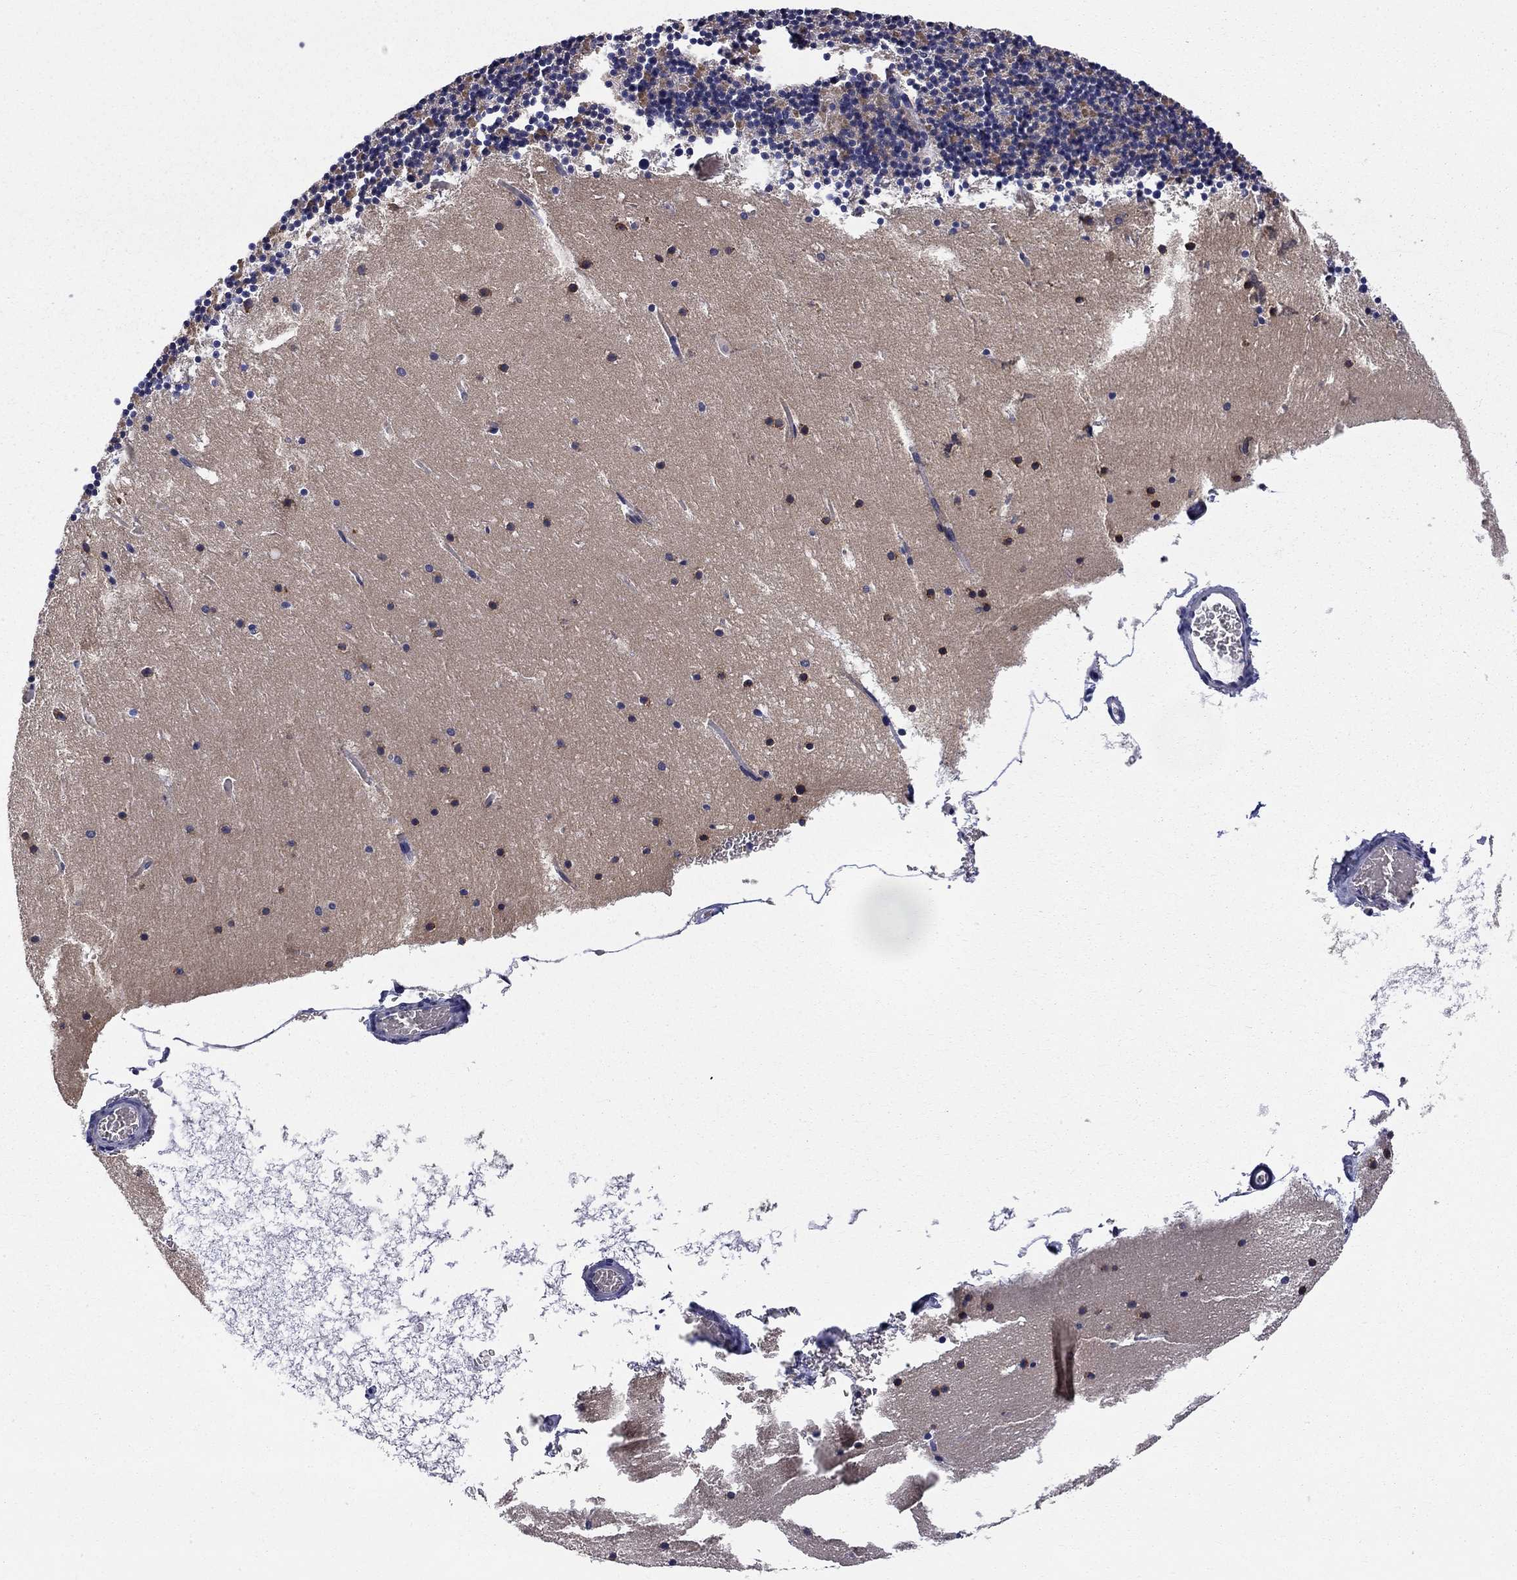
{"staining": {"intensity": "strong", "quantity": "<25%", "location": "cytoplasmic/membranous"}, "tissue": "cerebellum", "cell_type": "Cells in granular layer", "image_type": "normal", "snomed": [{"axis": "morphology", "description": "Normal tissue, NOS"}, {"axis": "topography", "description": "Cerebellum"}], "caption": "High-magnification brightfield microscopy of normal cerebellum stained with DAB (brown) and counterstained with hematoxylin (blue). cells in granular layer exhibit strong cytoplasmic/membranous staining is present in approximately<25% of cells. The protein is shown in brown color, while the nuclei are stained blue.", "gene": "CASTOR1", "patient": {"sex": "male", "age": 37}}